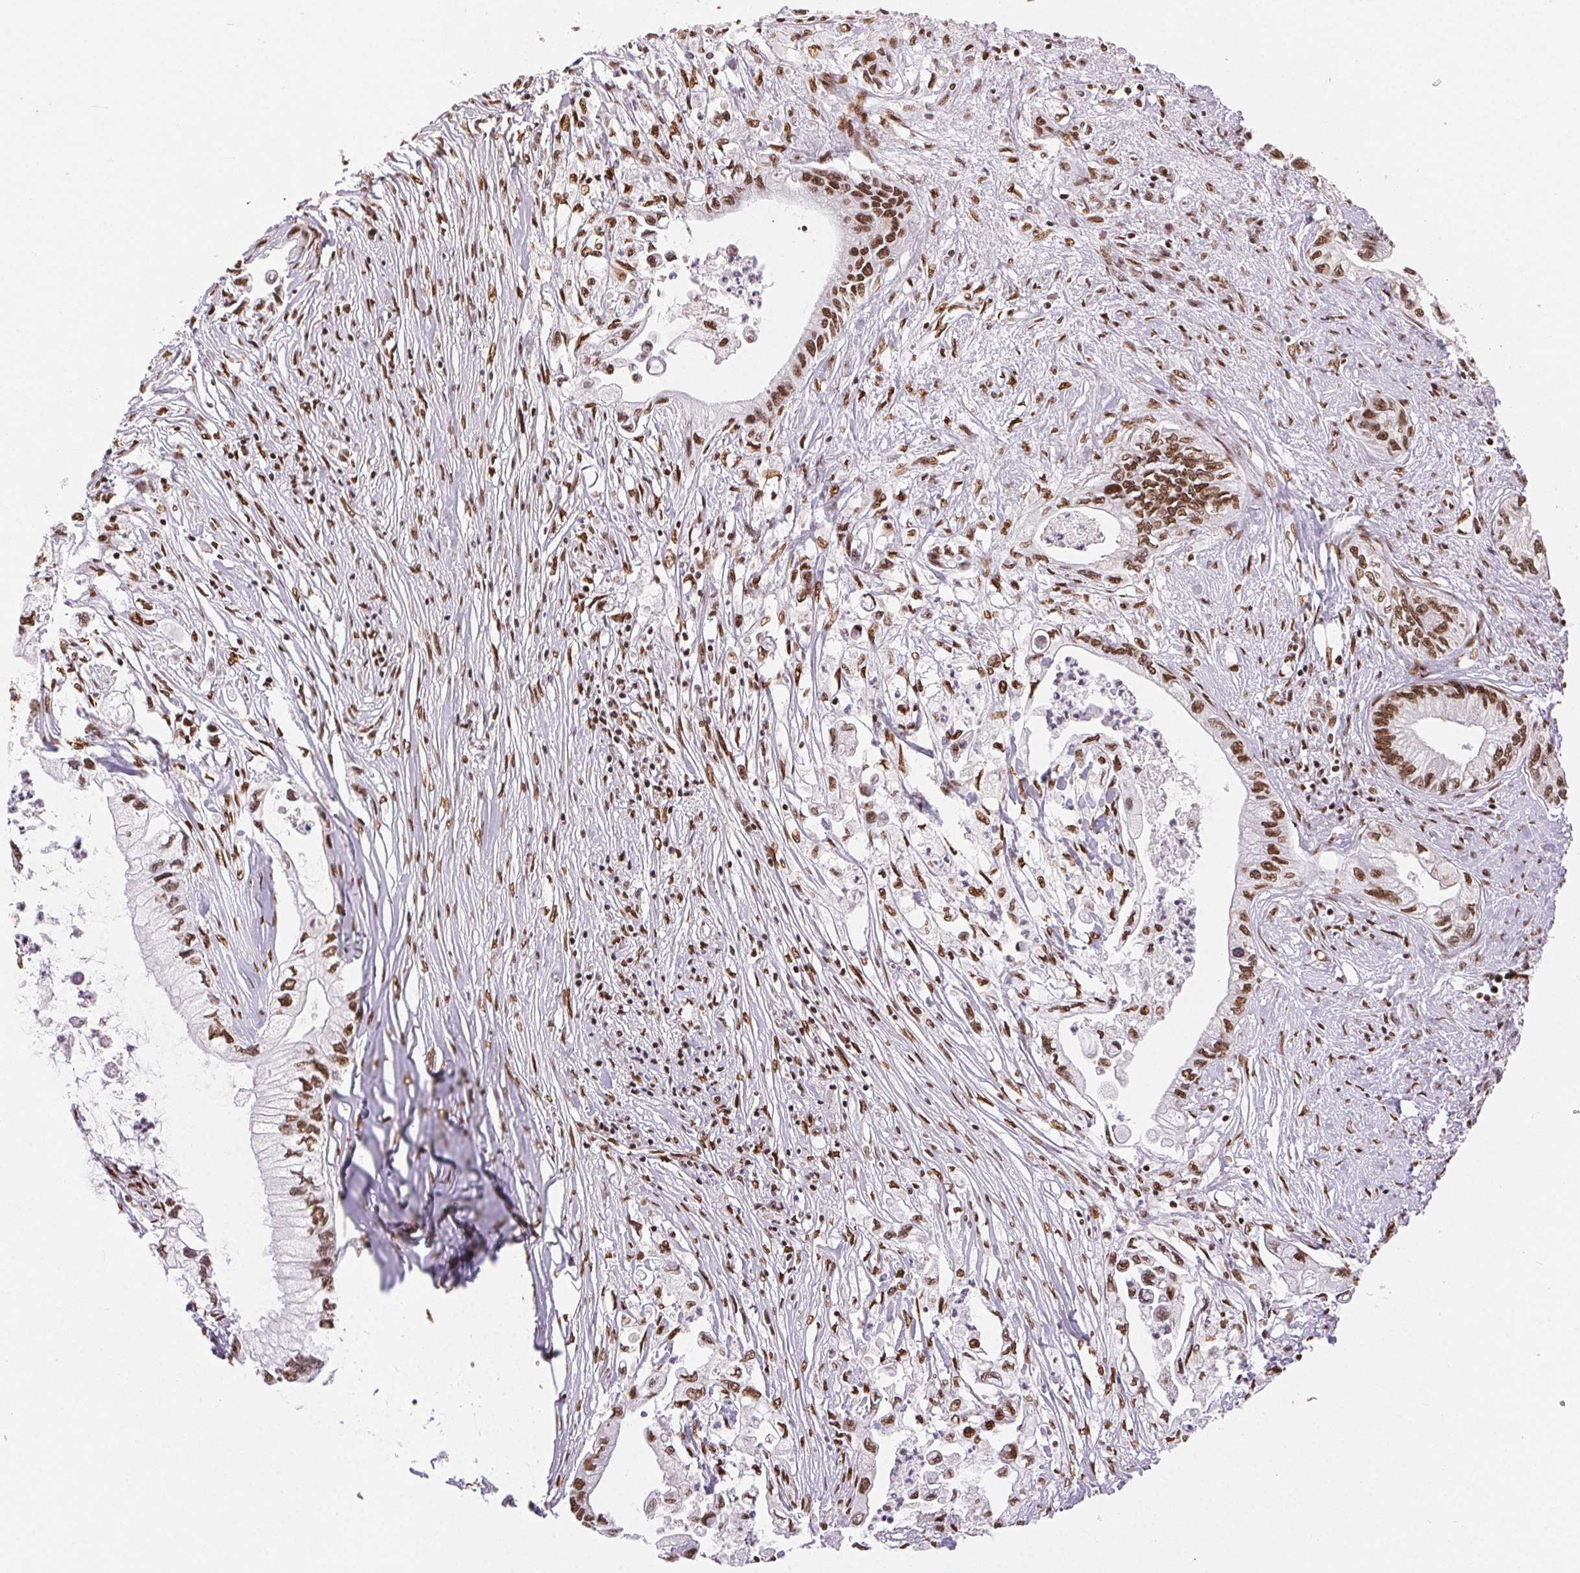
{"staining": {"intensity": "moderate", "quantity": ">75%", "location": "nuclear"}, "tissue": "pancreatic cancer", "cell_type": "Tumor cells", "image_type": "cancer", "snomed": [{"axis": "morphology", "description": "Adenocarcinoma, NOS"}, {"axis": "topography", "description": "Pancreas"}], "caption": "About >75% of tumor cells in pancreatic cancer exhibit moderate nuclear protein positivity as visualized by brown immunohistochemical staining.", "gene": "ZNF80", "patient": {"sex": "male", "age": 61}}